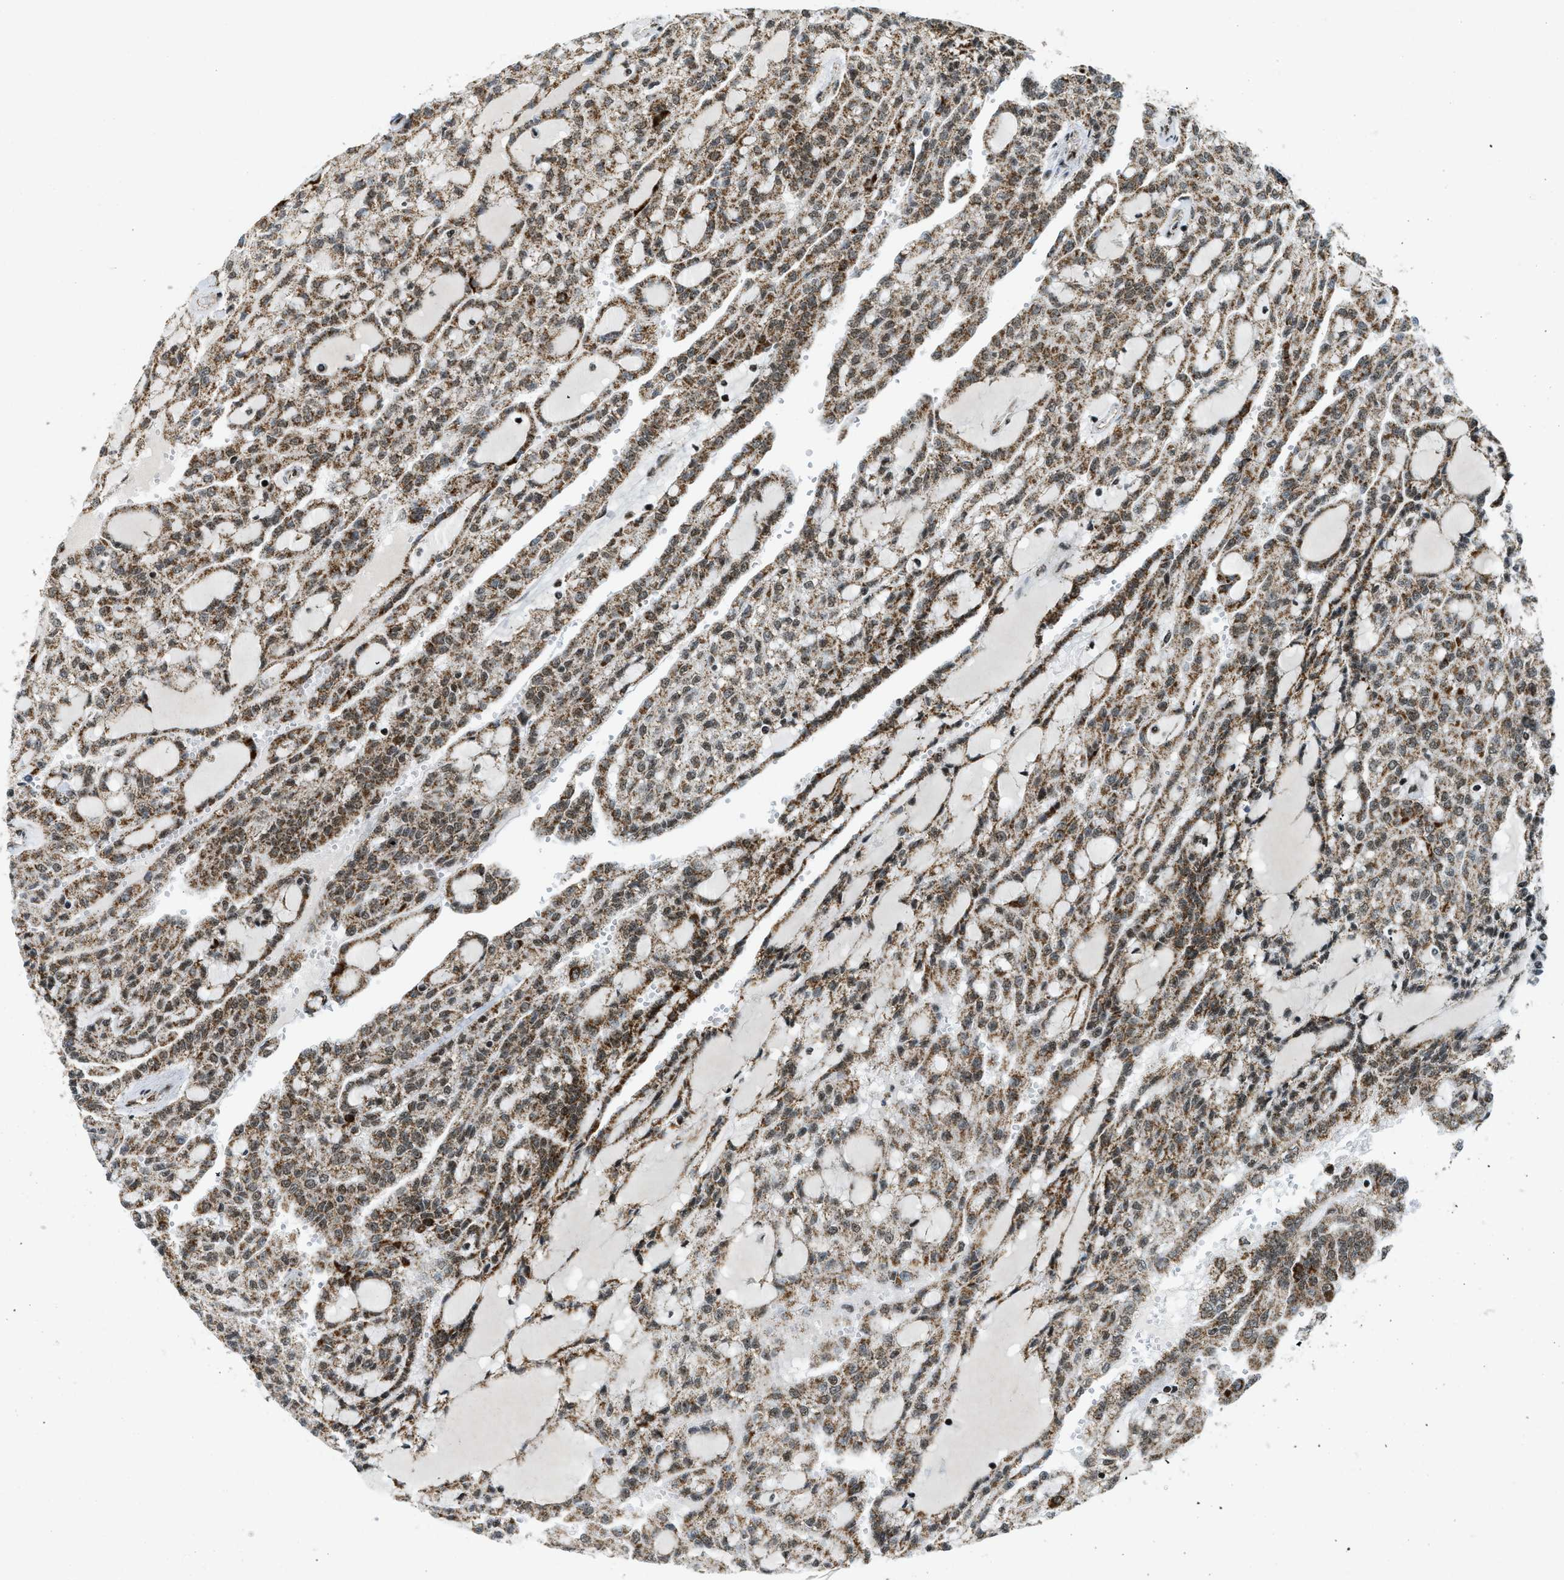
{"staining": {"intensity": "moderate", "quantity": ">75%", "location": "cytoplasmic/membranous"}, "tissue": "renal cancer", "cell_type": "Tumor cells", "image_type": "cancer", "snomed": [{"axis": "morphology", "description": "Adenocarcinoma, NOS"}, {"axis": "topography", "description": "Kidney"}], "caption": "DAB (3,3'-diaminobenzidine) immunohistochemical staining of renal cancer displays moderate cytoplasmic/membranous protein staining in approximately >75% of tumor cells.", "gene": "GABPB1", "patient": {"sex": "male", "age": 63}}